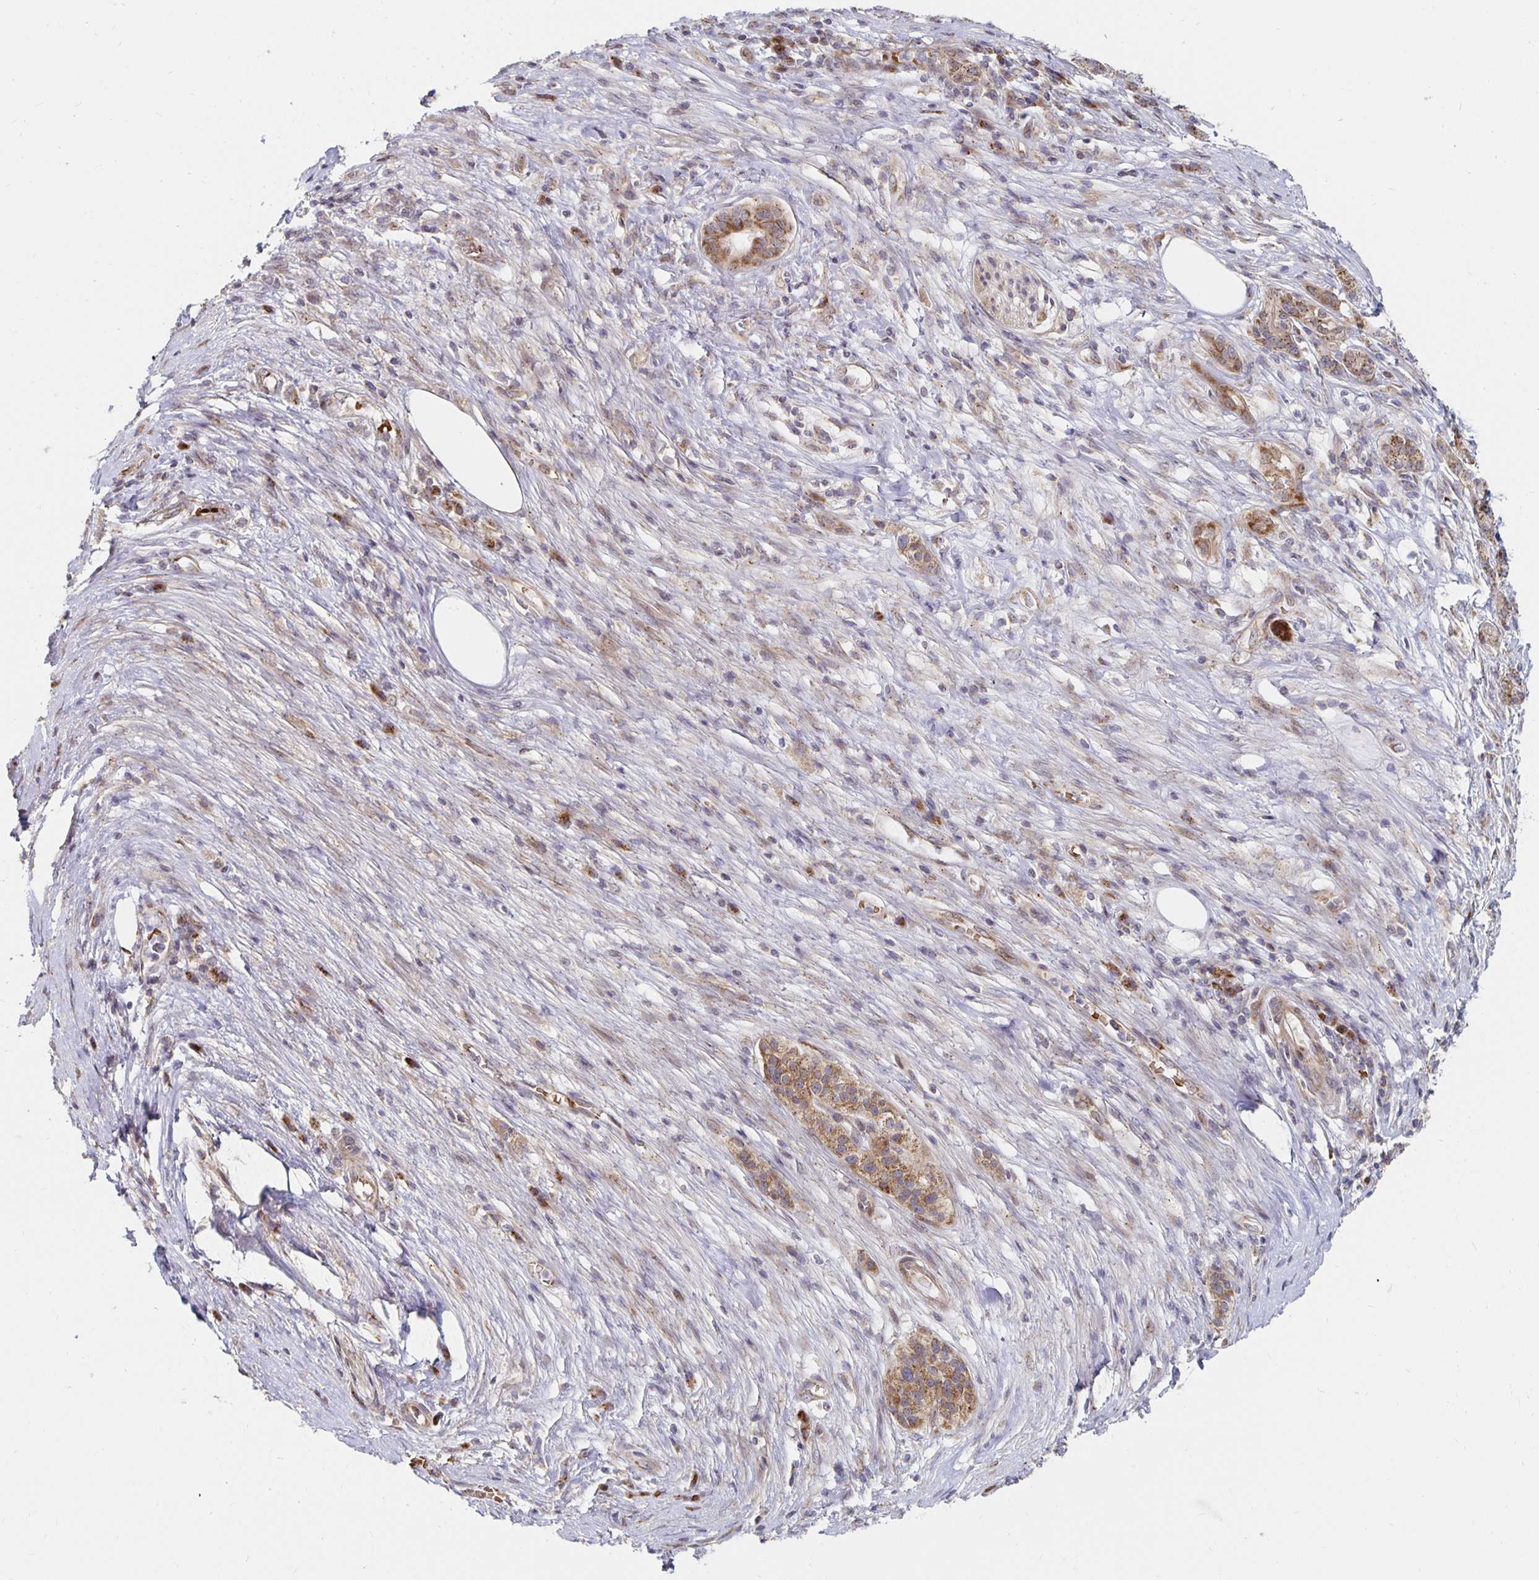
{"staining": {"intensity": "moderate", "quantity": ">75%", "location": "cytoplasmic/membranous"}, "tissue": "pancreatic cancer", "cell_type": "Tumor cells", "image_type": "cancer", "snomed": [{"axis": "morphology", "description": "Adenocarcinoma, NOS"}, {"axis": "topography", "description": "Pancreas"}], "caption": "Immunohistochemical staining of pancreatic cancer (adenocarcinoma) reveals medium levels of moderate cytoplasmic/membranous protein positivity in approximately >75% of tumor cells. Immunohistochemistry (ihc) stains the protein in brown and the nuclei are stained blue.", "gene": "MRPL28", "patient": {"sex": "male", "age": 63}}